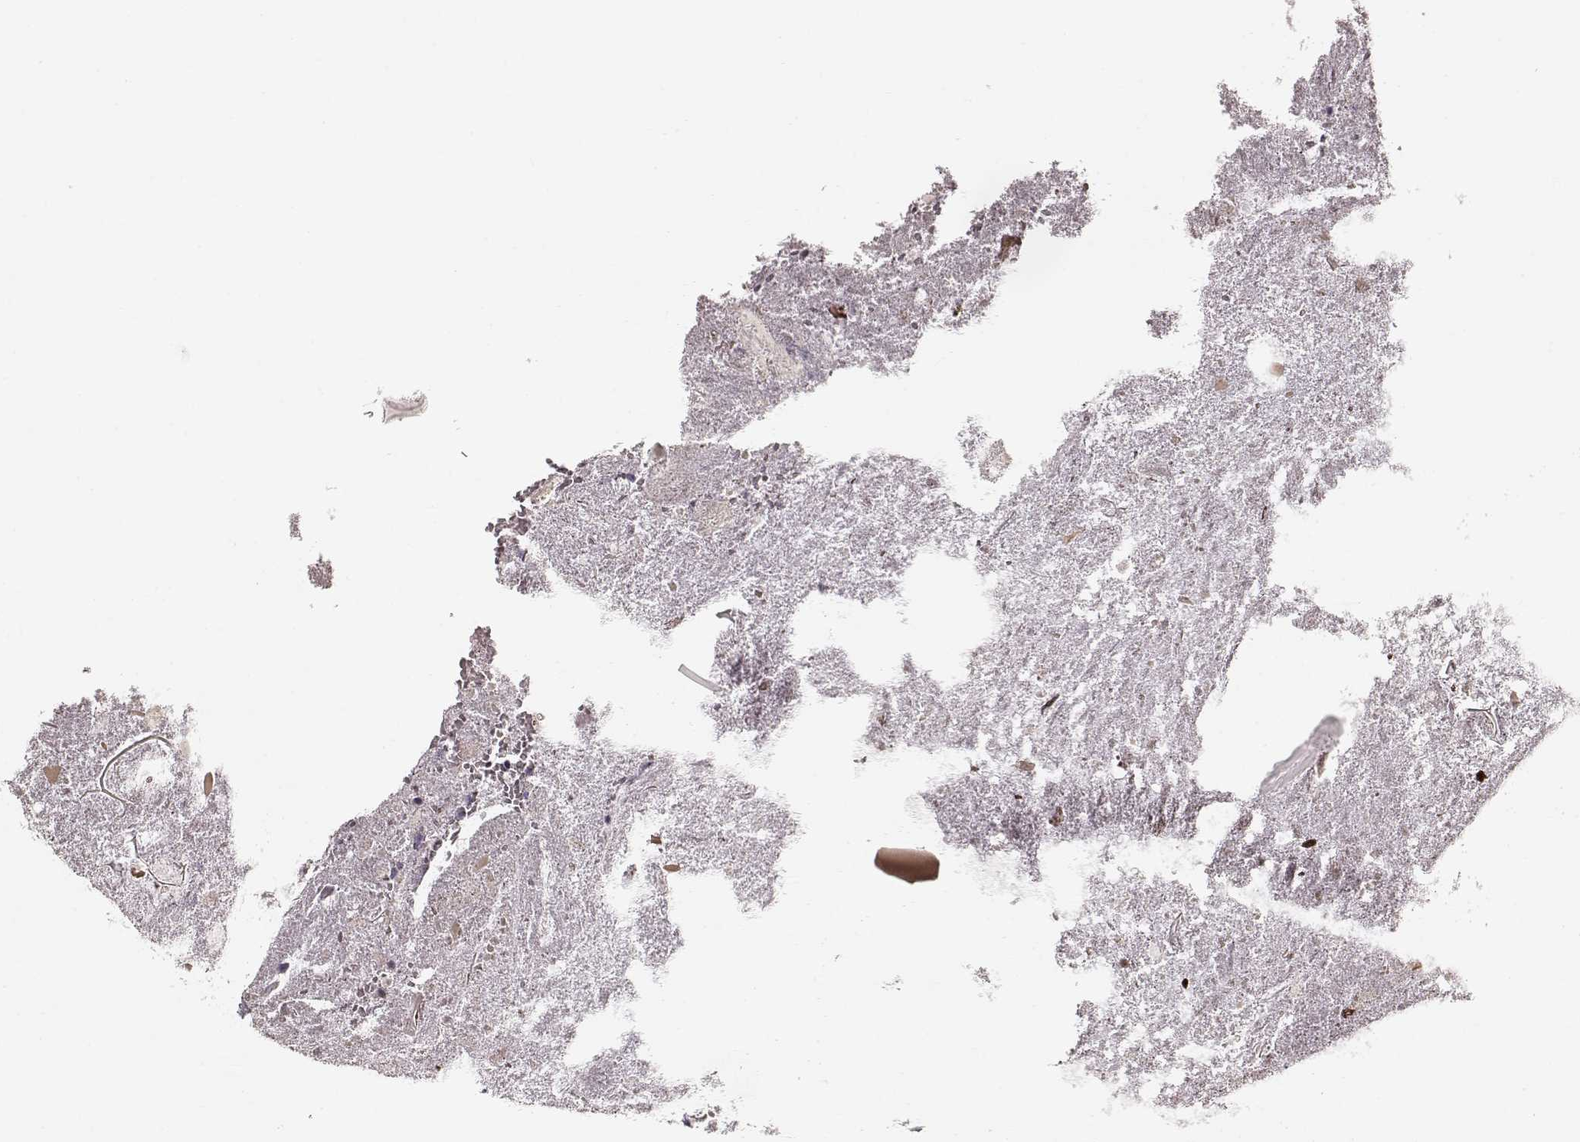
{"staining": {"intensity": "negative", "quantity": "none", "location": "none"}, "tissue": "appendix", "cell_type": "Glandular cells", "image_type": "normal", "snomed": [{"axis": "morphology", "description": "Normal tissue, NOS"}, {"axis": "topography", "description": "Appendix"}], "caption": "The immunohistochemistry (IHC) histopathology image has no significant staining in glandular cells of appendix. (DAB (3,3'-diaminobenzidine) IHC visualized using brightfield microscopy, high magnification).", "gene": "FAM205A", "patient": {"sex": "female", "age": 23}}